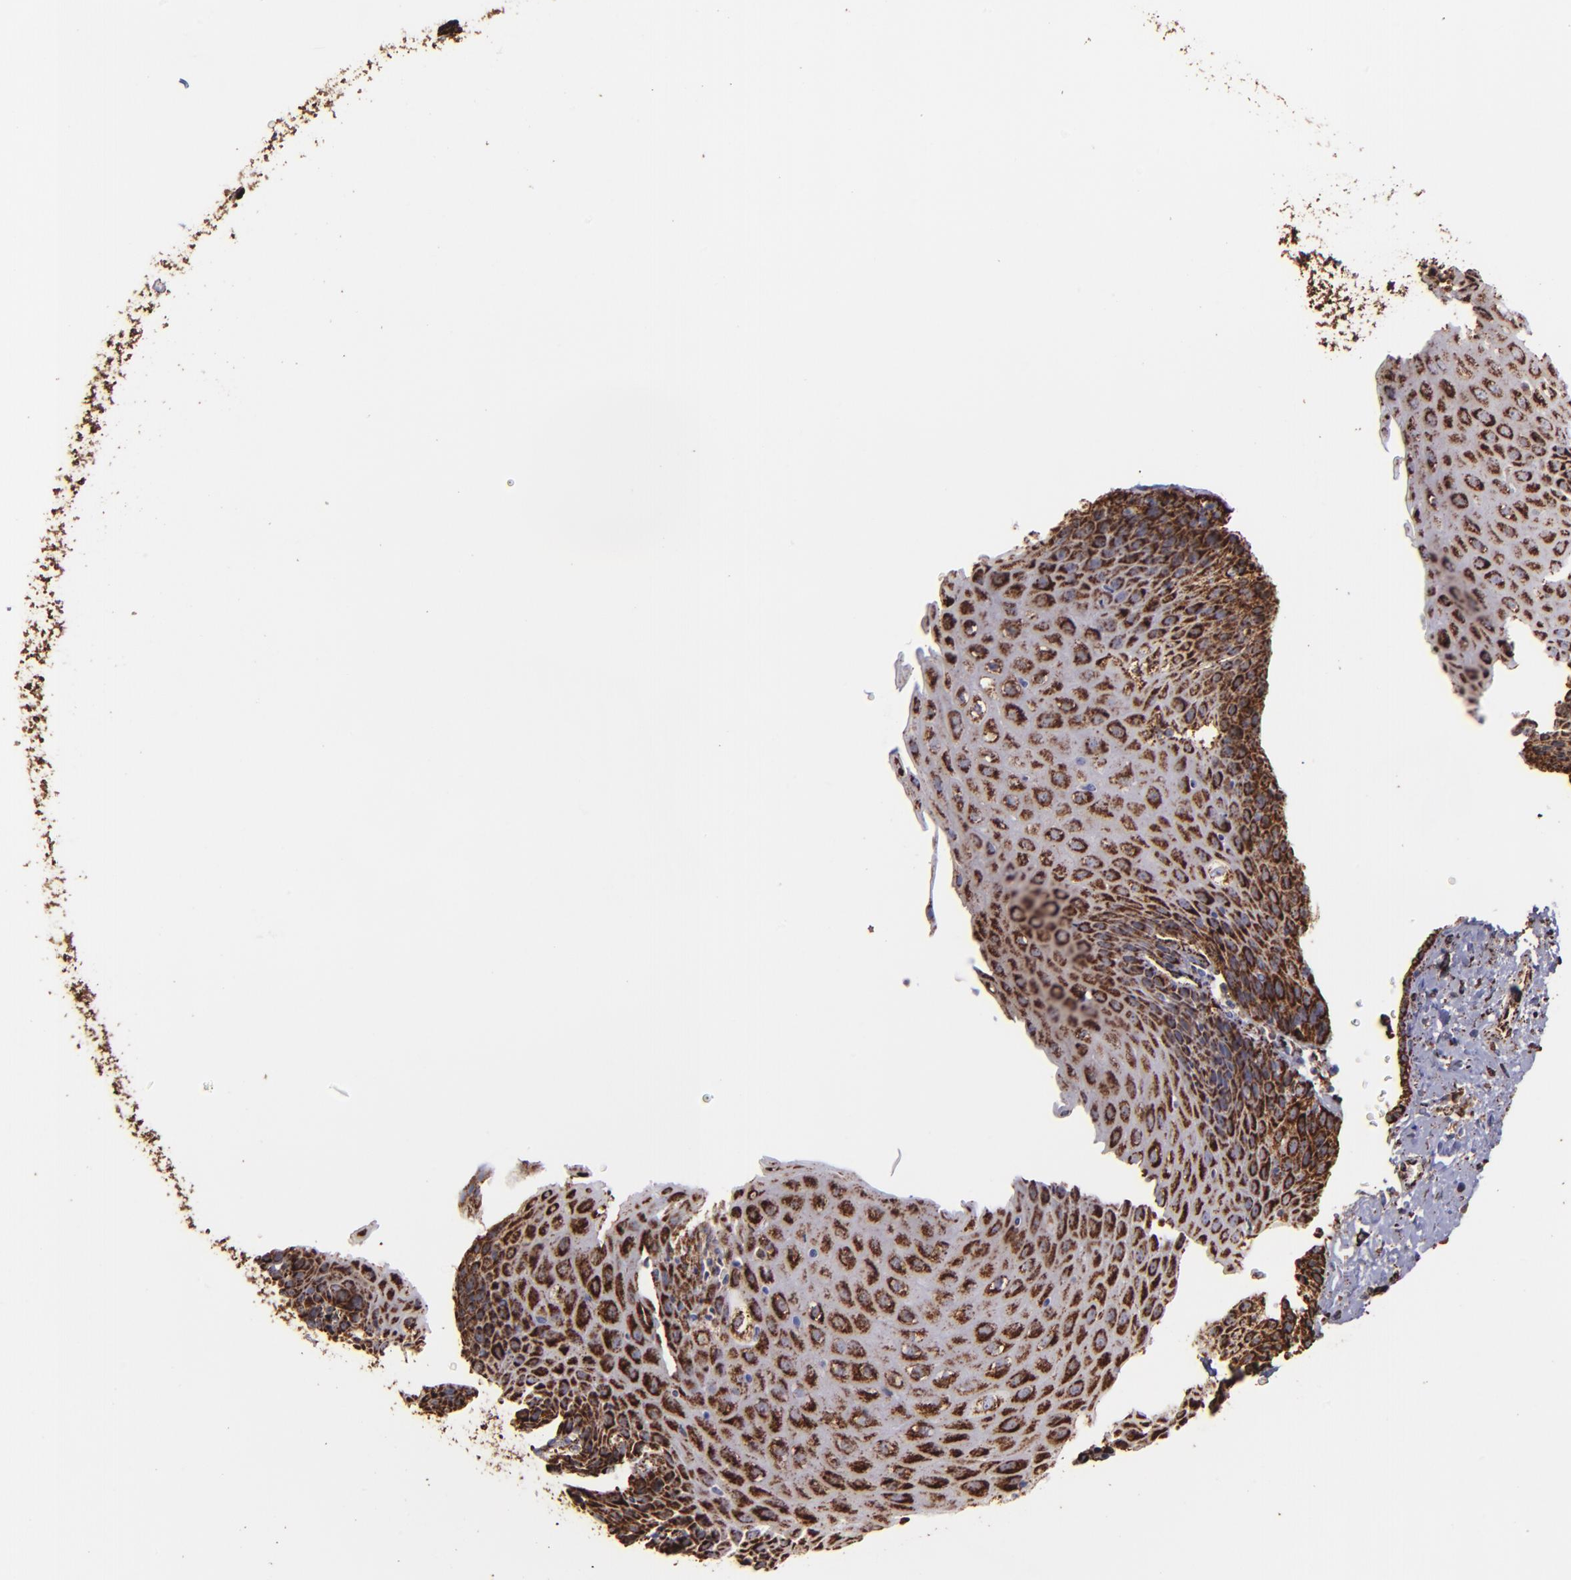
{"staining": {"intensity": "moderate", "quantity": "25%-75%", "location": "cytoplasmic/membranous"}, "tissue": "esophagus", "cell_type": "Squamous epithelial cells", "image_type": "normal", "snomed": [{"axis": "morphology", "description": "Normal tissue, NOS"}, {"axis": "topography", "description": "Esophagus"}], "caption": "Immunohistochemistry (IHC) image of unremarkable esophagus stained for a protein (brown), which shows medium levels of moderate cytoplasmic/membranous positivity in about 25%-75% of squamous epithelial cells.", "gene": "MAOB", "patient": {"sex": "female", "age": 61}}